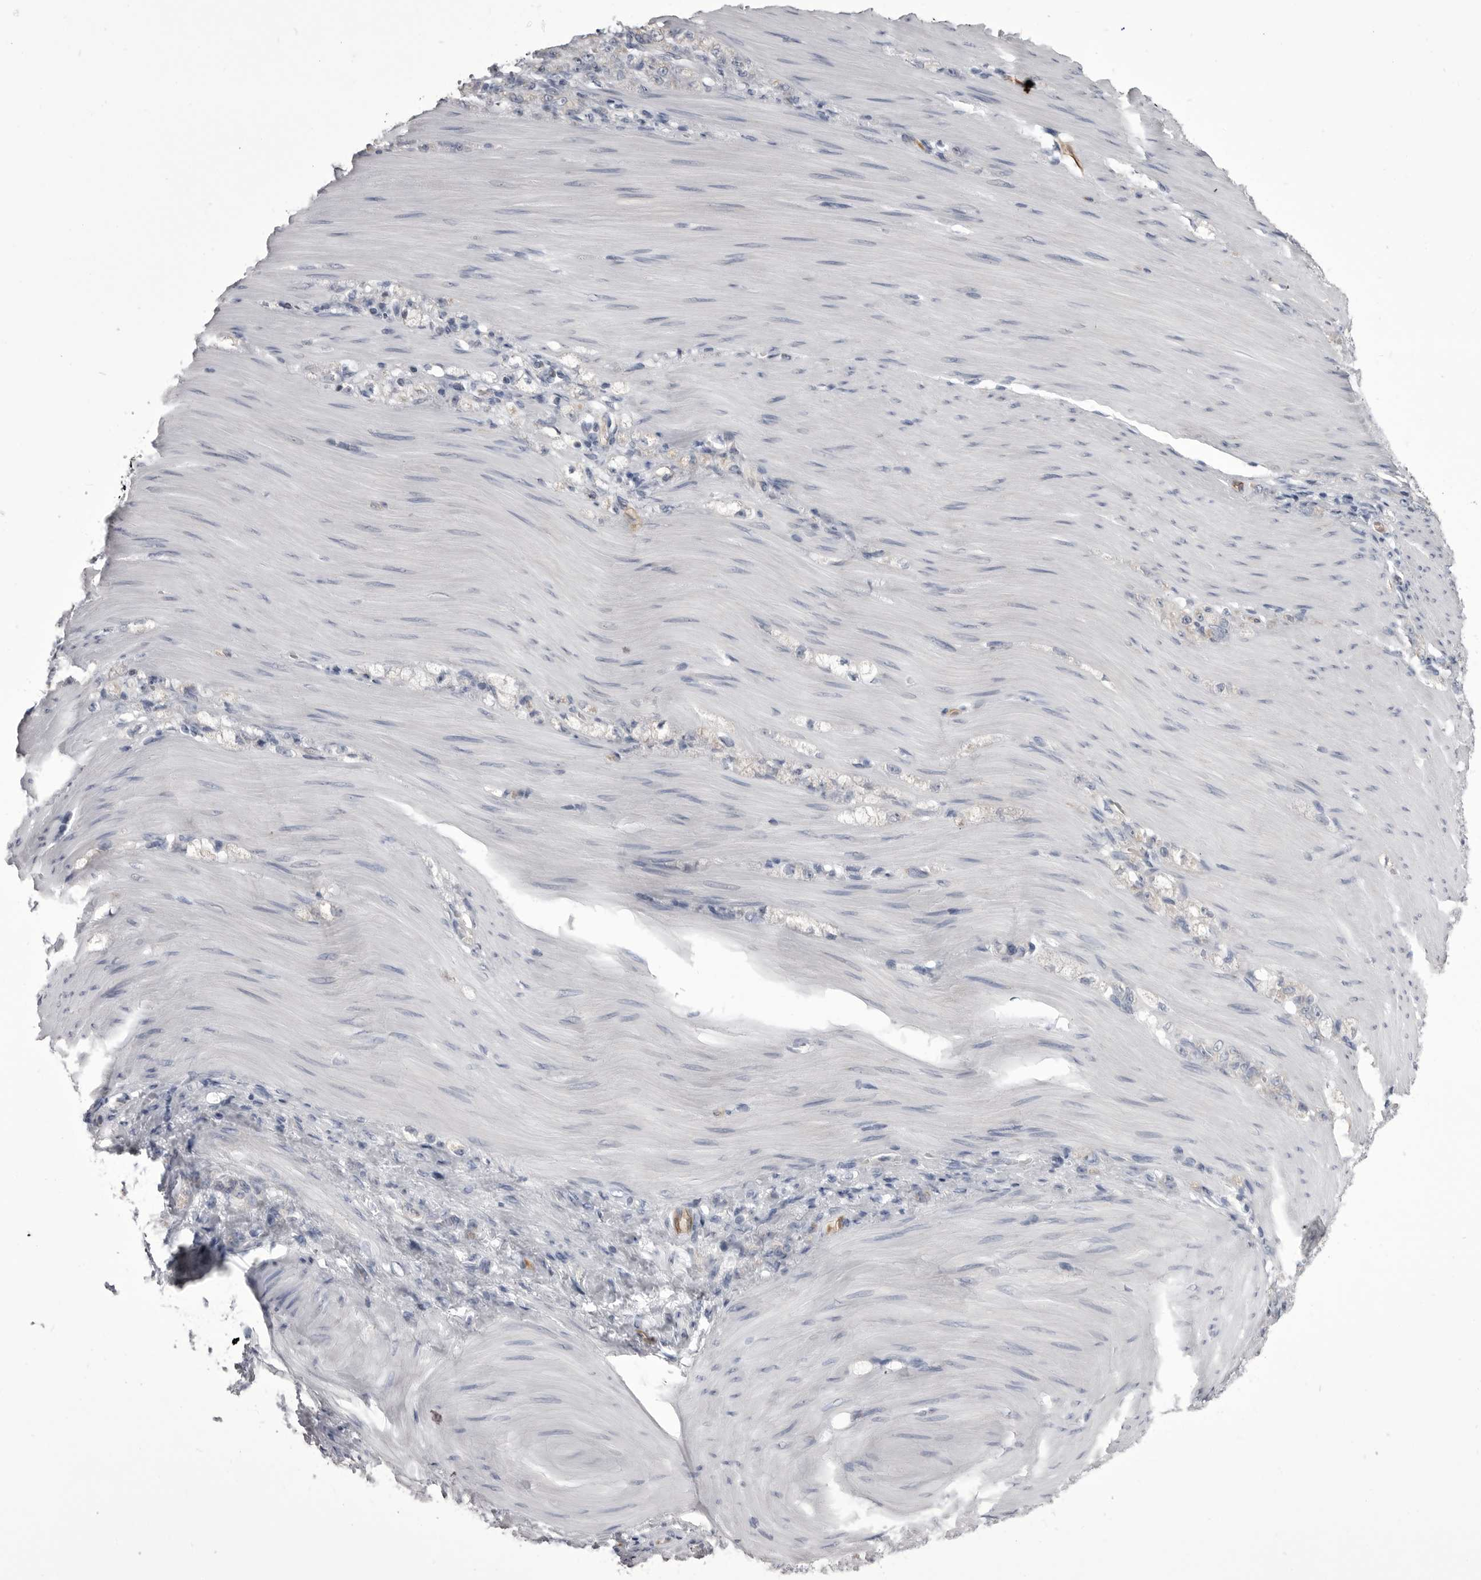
{"staining": {"intensity": "negative", "quantity": "none", "location": "none"}, "tissue": "stomach cancer", "cell_type": "Tumor cells", "image_type": "cancer", "snomed": [{"axis": "morphology", "description": "Normal tissue, NOS"}, {"axis": "morphology", "description": "Adenocarcinoma, NOS"}, {"axis": "topography", "description": "Stomach"}], "caption": "Immunohistochemical staining of stomach adenocarcinoma exhibits no significant staining in tumor cells. Brightfield microscopy of immunohistochemistry stained with DAB (brown) and hematoxylin (blue), captured at high magnification.", "gene": "OPLAH", "patient": {"sex": "male", "age": 82}}